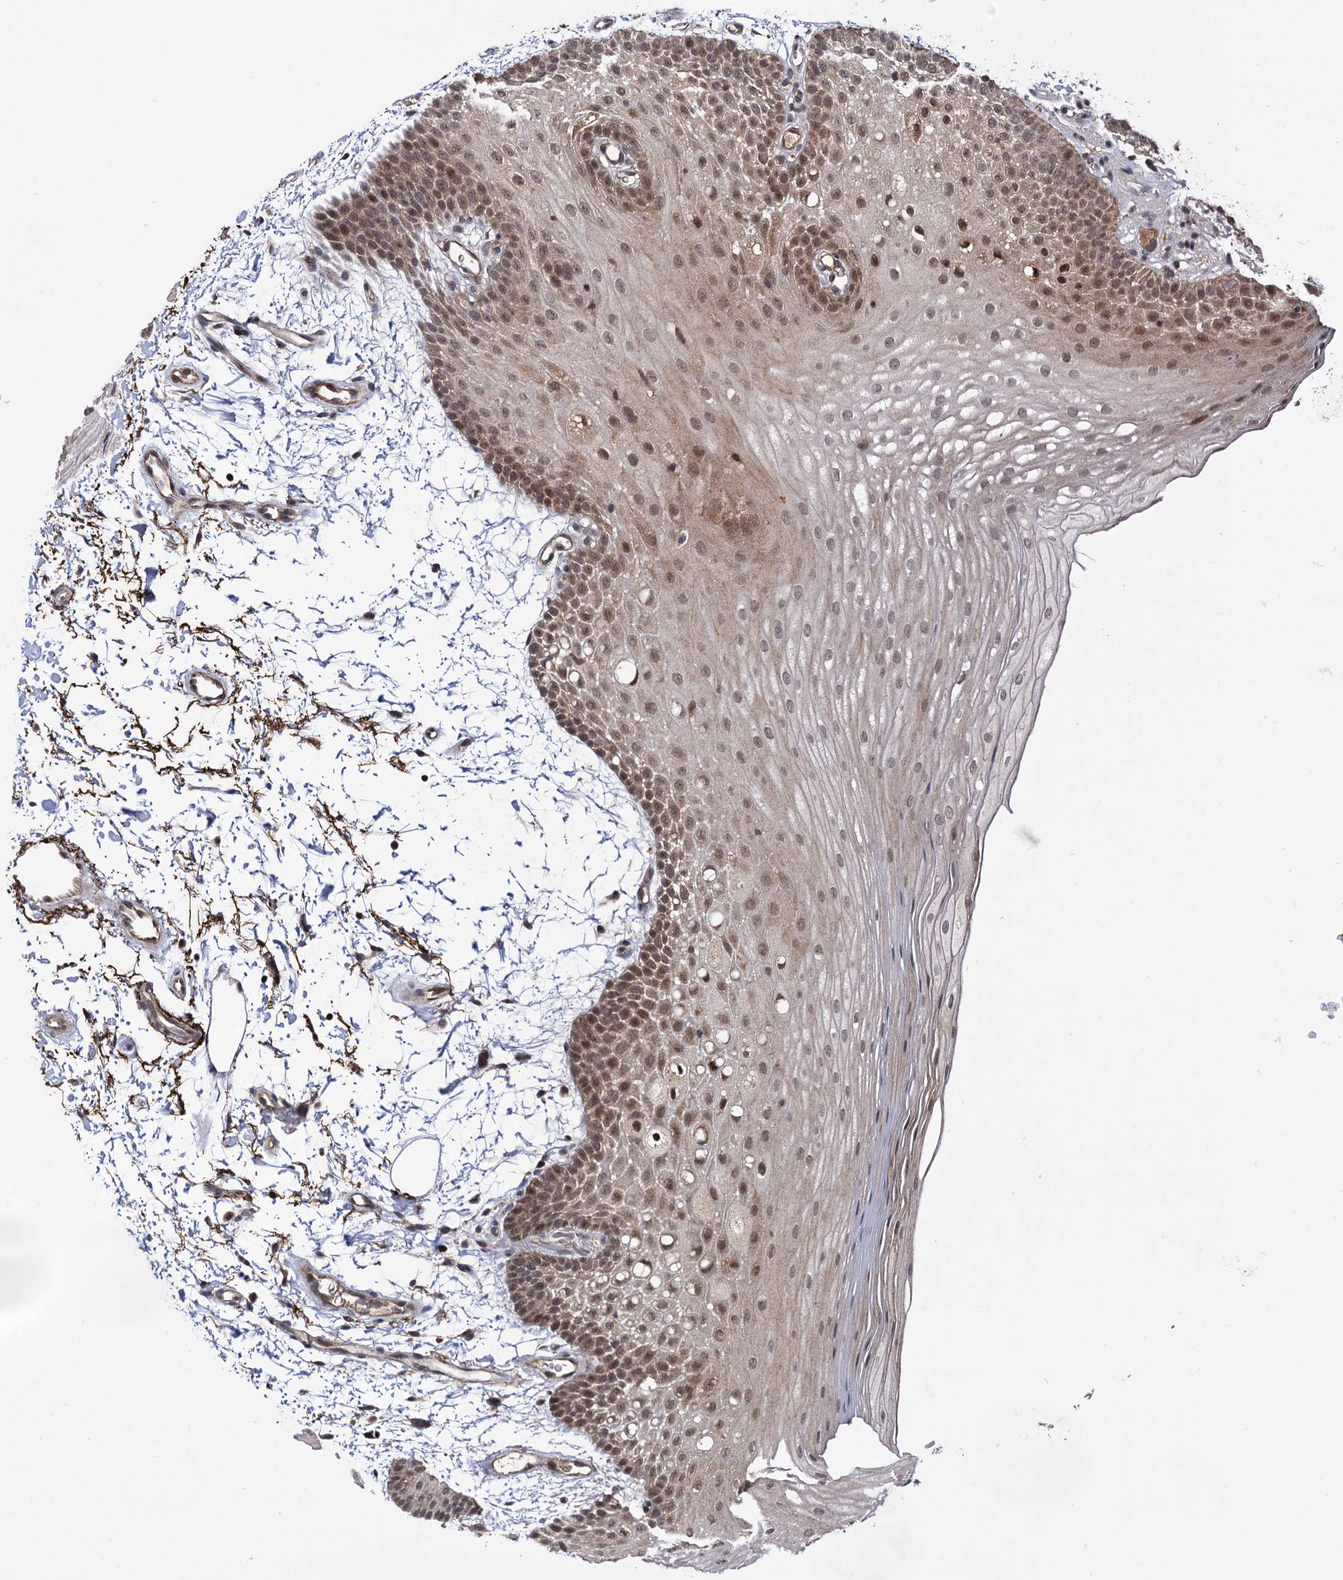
{"staining": {"intensity": "moderate", "quantity": ">75%", "location": "cytoplasmic/membranous,nuclear"}, "tissue": "oral mucosa", "cell_type": "Squamous epithelial cells", "image_type": "normal", "snomed": [{"axis": "morphology", "description": "Normal tissue, NOS"}, {"axis": "topography", "description": "Oral tissue"}], "caption": "The immunohistochemical stain highlights moderate cytoplasmic/membranous,nuclear expression in squamous epithelial cells of normal oral mucosa.", "gene": "MICAL2", "patient": {"sex": "male", "age": 68}}